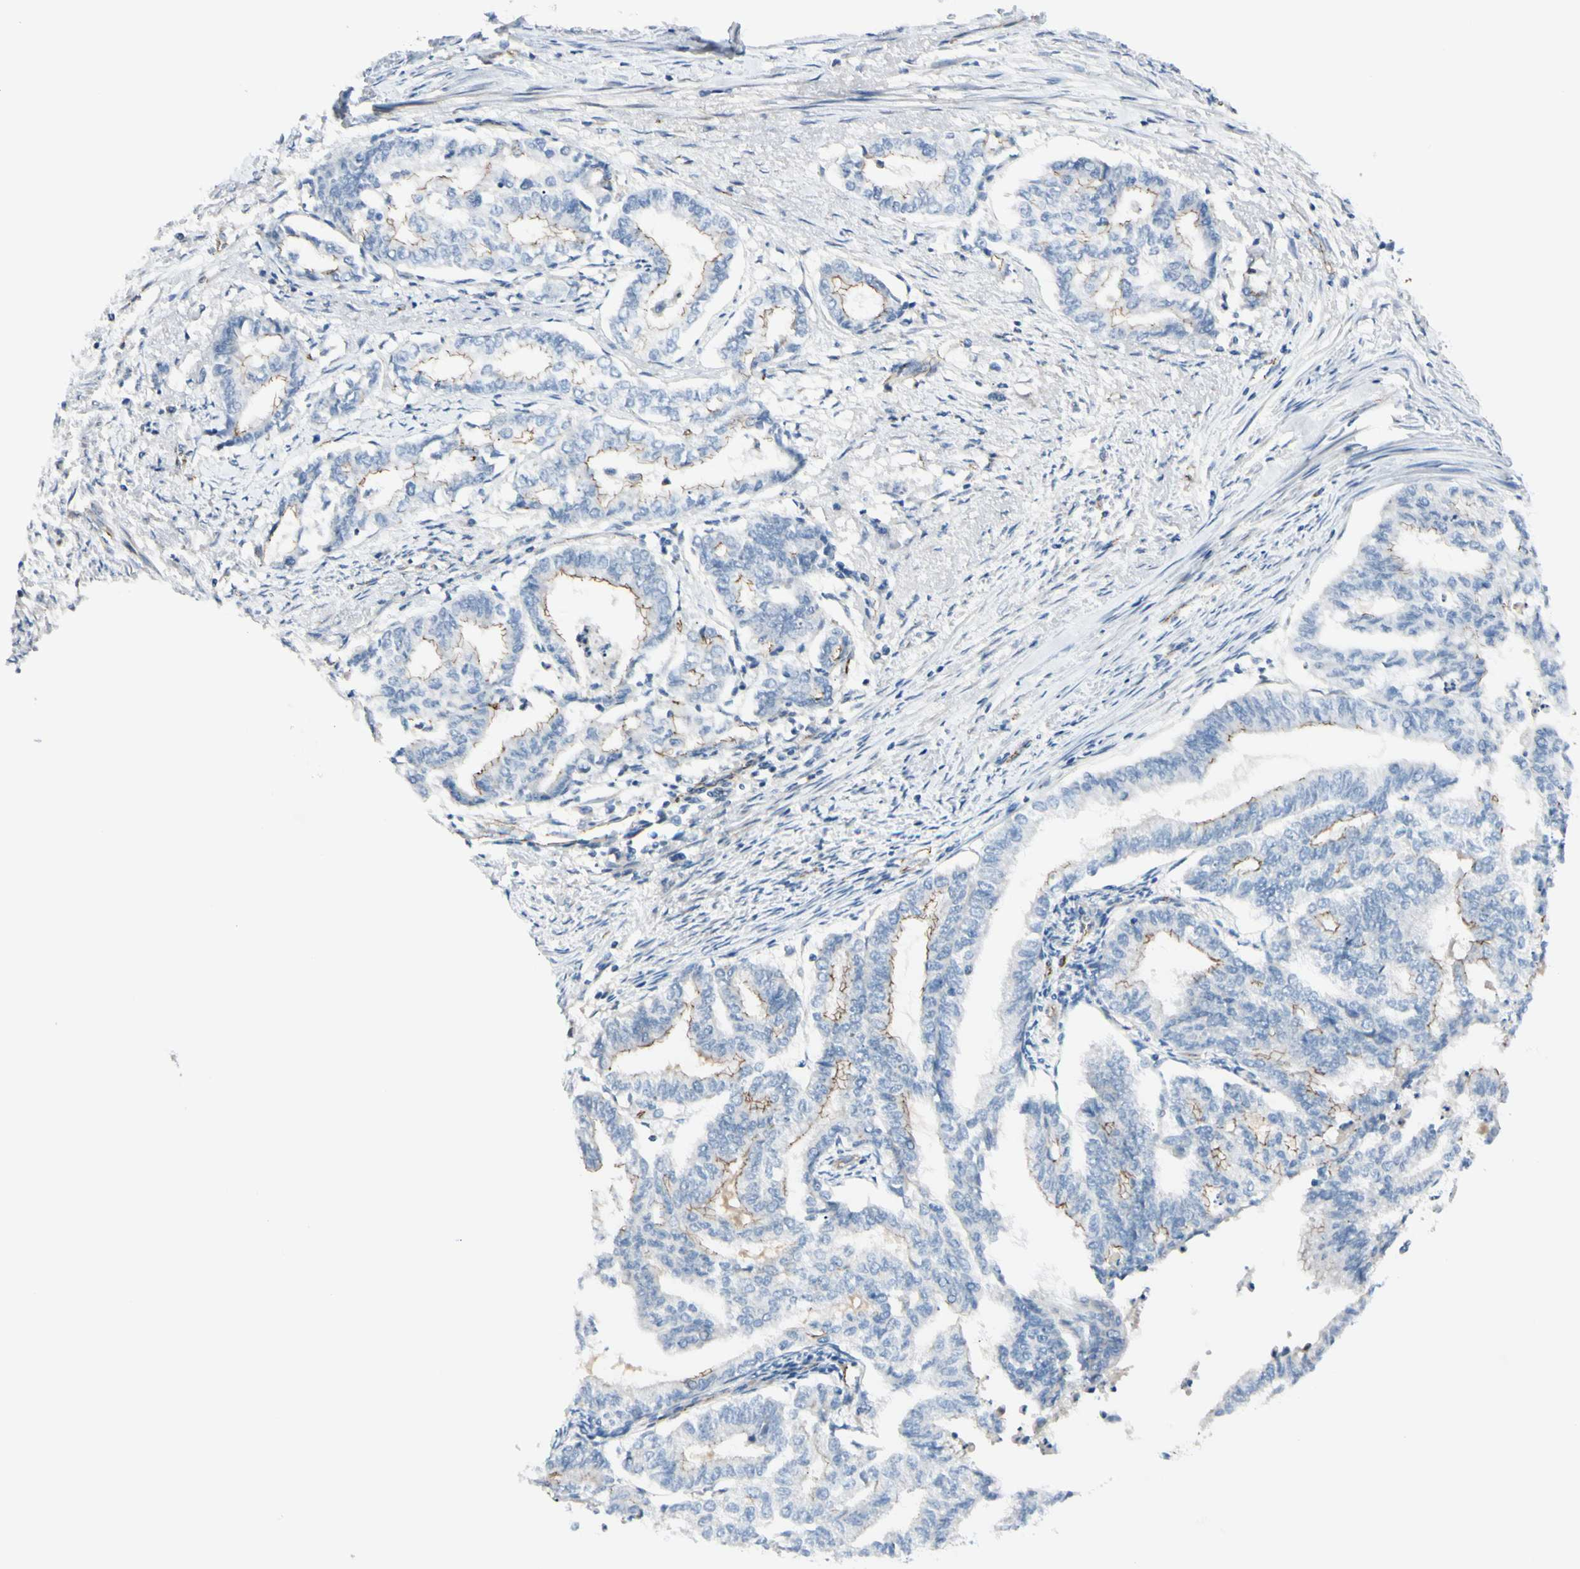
{"staining": {"intensity": "weak", "quantity": "25%-75%", "location": "cytoplasmic/membranous"}, "tissue": "endometrial cancer", "cell_type": "Tumor cells", "image_type": "cancer", "snomed": [{"axis": "morphology", "description": "Adenocarcinoma, NOS"}, {"axis": "topography", "description": "Endometrium"}], "caption": "Immunohistochemical staining of human endometrial adenocarcinoma reveals low levels of weak cytoplasmic/membranous positivity in about 25%-75% of tumor cells.", "gene": "TJP1", "patient": {"sex": "female", "age": 79}}